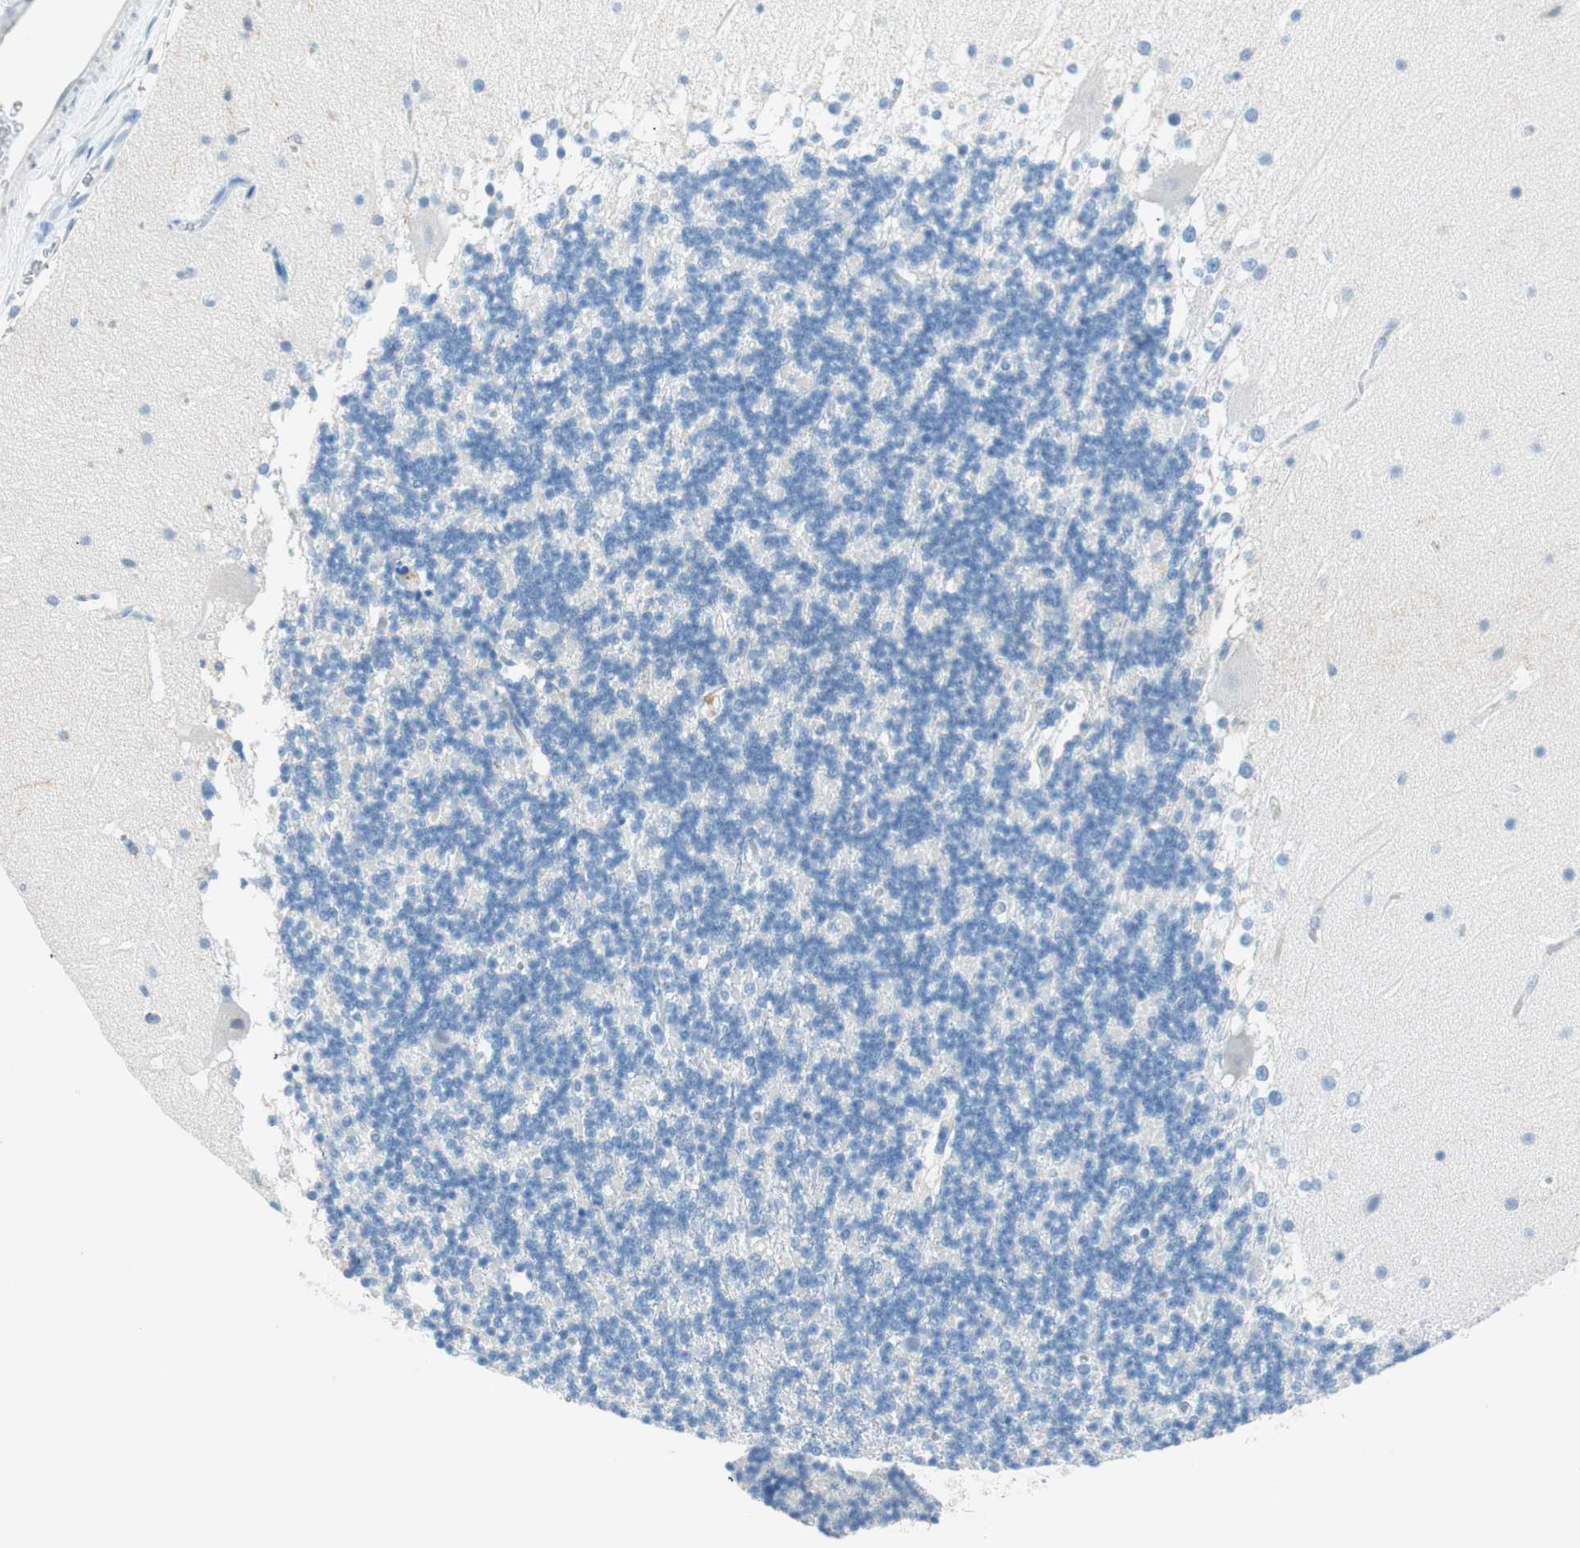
{"staining": {"intensity": "negative", "quantity": "none", "location": "none"}, "tissue": "cerebellum", "cell_type": "Cells in granular layer", "image_type": "normal", "snomed": [{"axis": "morphology", "description": "Normal tissue, NOS"}, {"axis": "topography", "description": "Cerebellum"}], "caption": "The image demonstrates no significant expression in cells in granular layer of cerebellum.", "gene": "TNFRSF13C", "patient": {"sex": "female", "age": 19}}